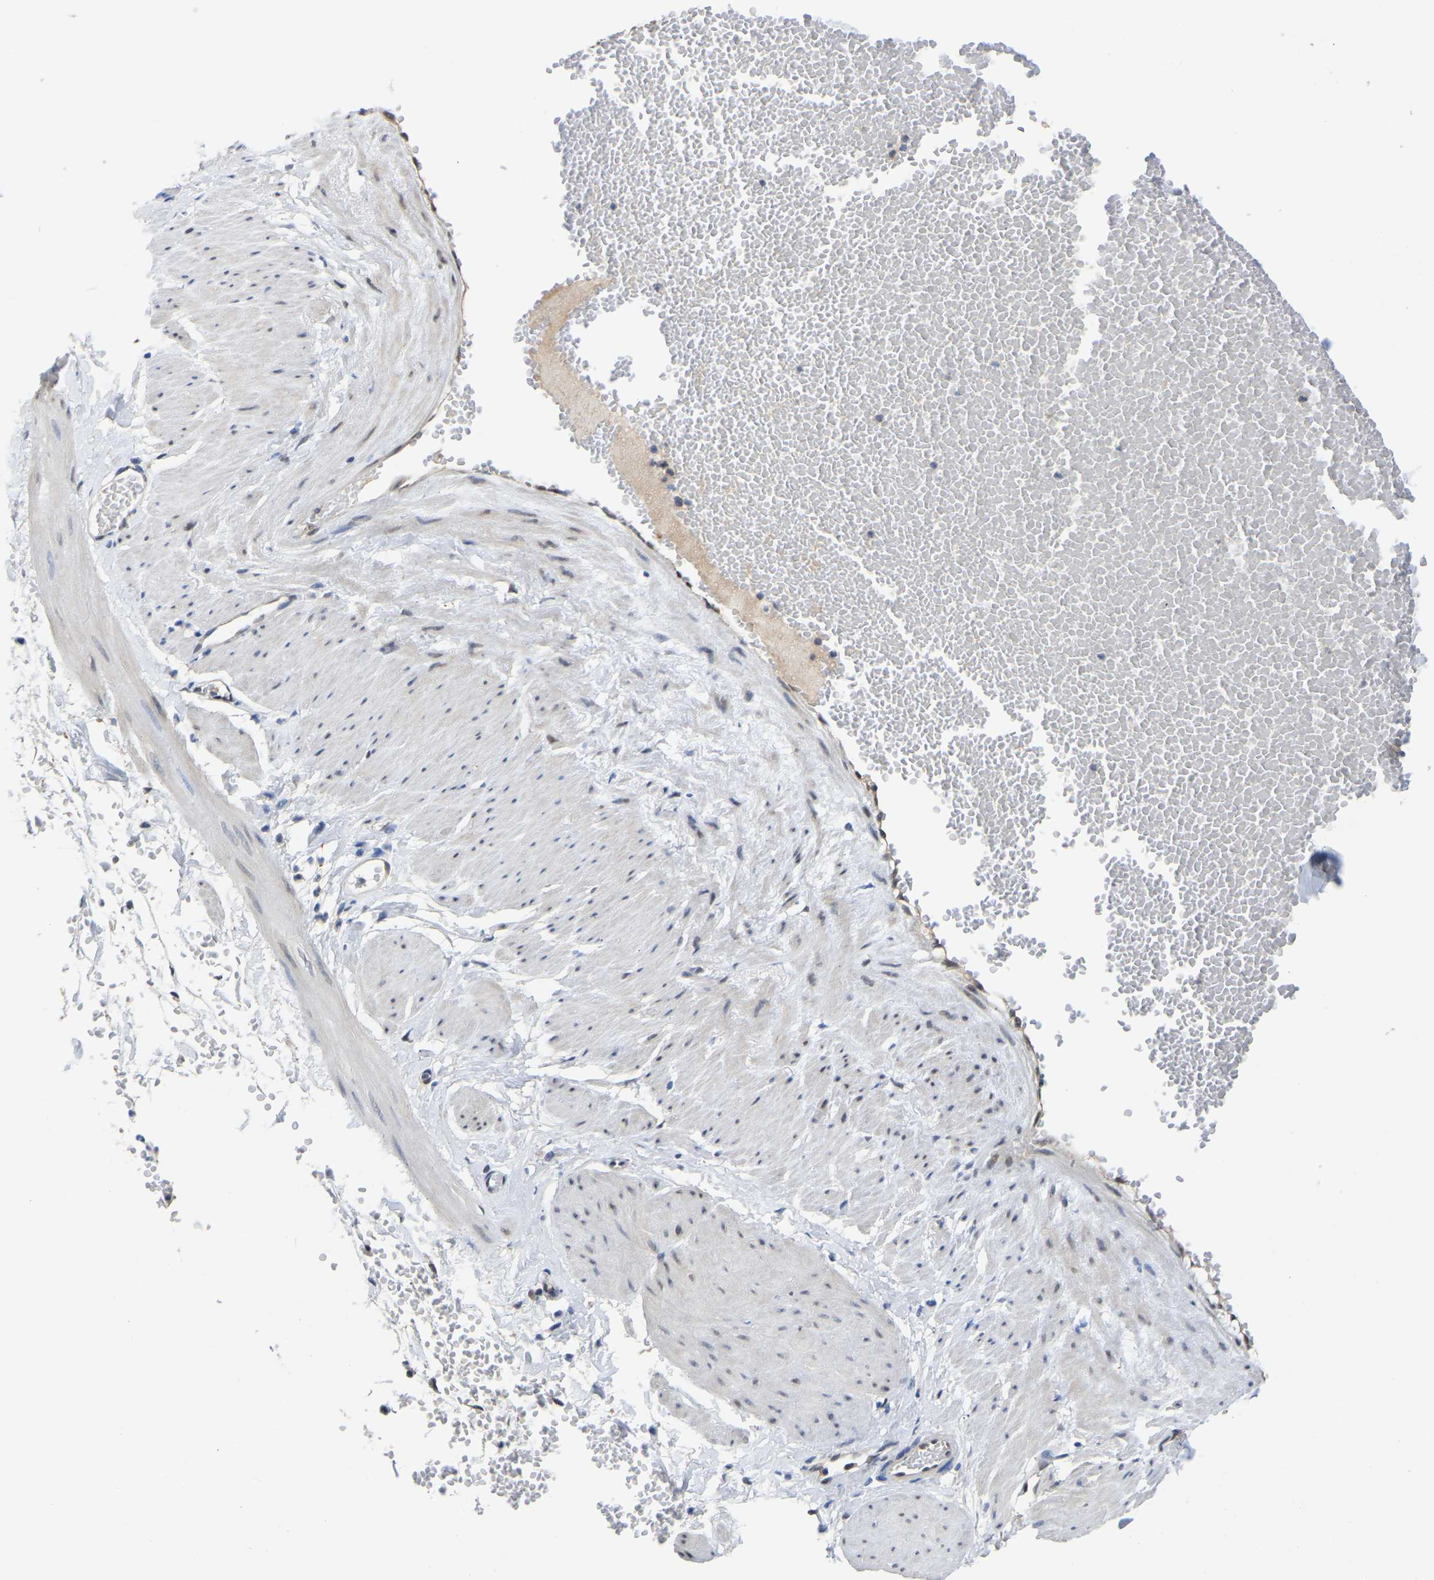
{"staining": {"intensity": "negative", "quantity": "none", "location": "none"}, "tissue": "adipose tissue", "cell_type": "Adipocytes", "image_type": "normal", "snomed": [{"axis": "morphology", "description": "Normal tissue, NOS"}, {"axis": "topography", "description": "Soft tissue"}], "caption": "Immunohistochemistry of benign human adipose tissue displays no staining in adipocytes. Brightfield microscopy of immunohistochemistry (IHC) stained with DAB (brown) and hematoxylin (blue), captured at high magnification.", "gene": "KLRG2", "patient": {"sex": "male", "age": 72}}